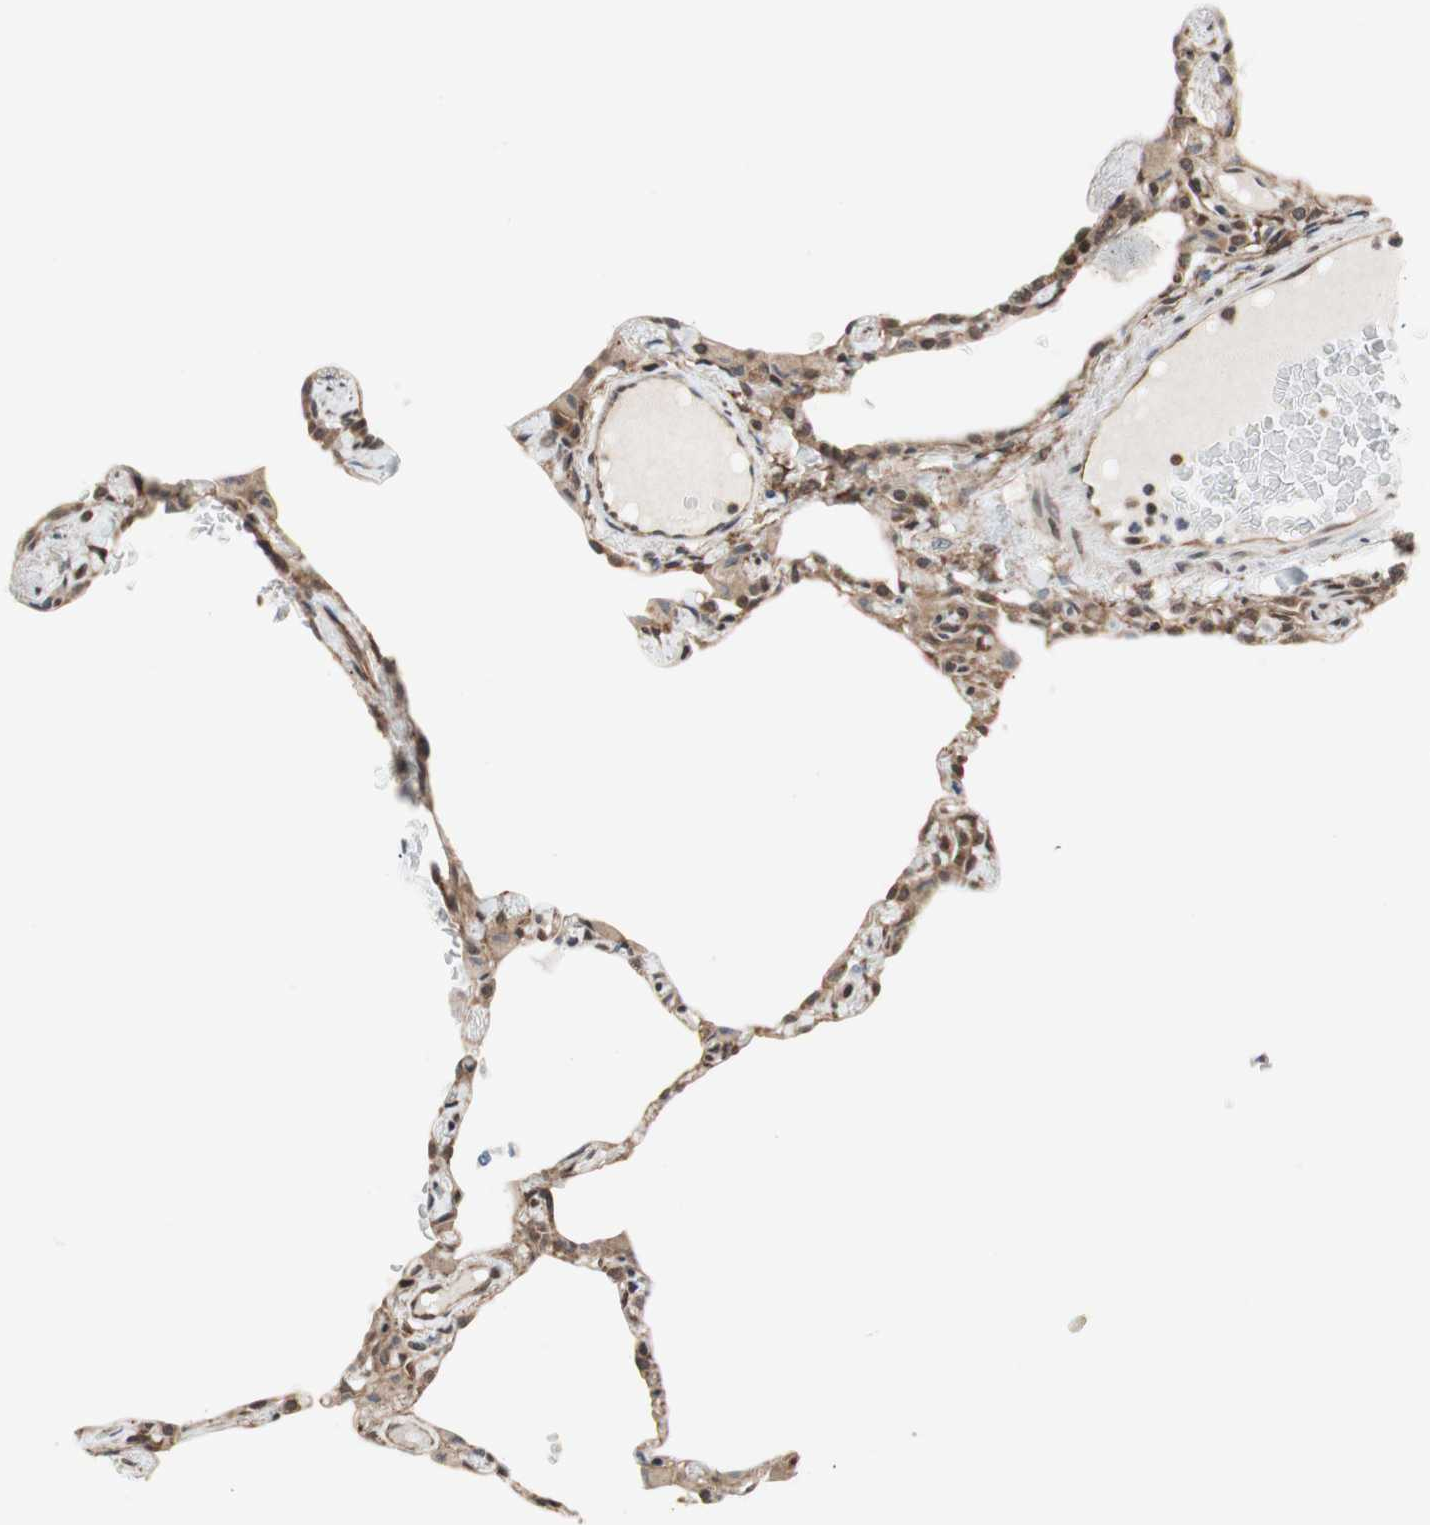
{"staining": {"intensity": "weak", "quantity": "25%-75%", "location": "cytoplasmic/membranous"}, "tissue": "lung", "cell_type": "Alveolar cells", "image_type": "normal", "snomed": [{"axis": "morphology", "description": "Normal tissue, NOS"}, {"axis": "topography", "description": "Lung"}], "caption": "Immunohistochemistry (DAB) staining of normal lung exhibits weak cytoplasmic/membranous protein staining in about 25%-75% of alveolar cells.", "gene": "ZNF512B", "patient": {"sex": "female", "age": 49}}